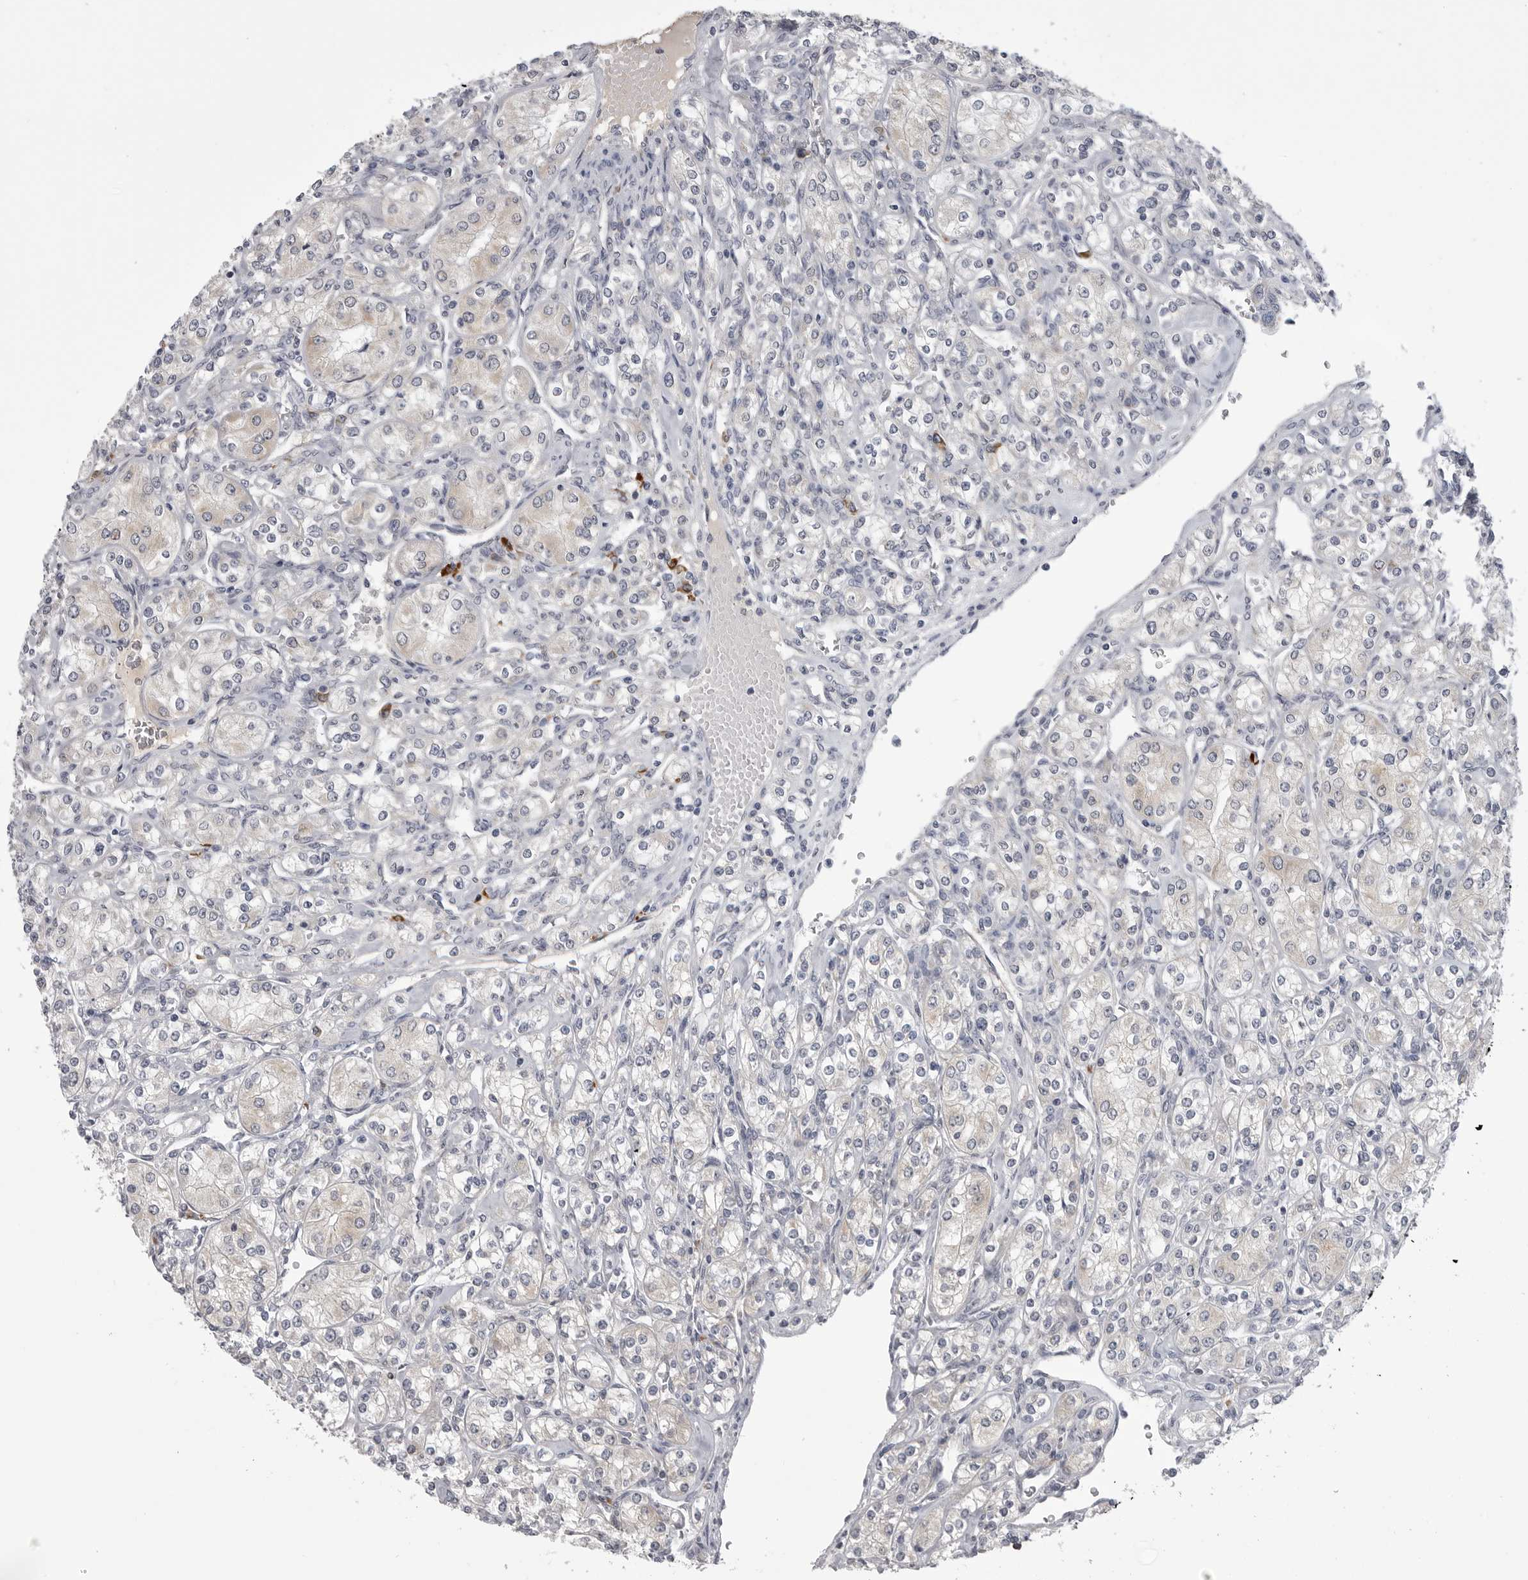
{"staining": {"intensity": "negative", "quantity": "none", "location": "none"}, "tissue": "renal cancer", "cell_type": "Tumor cells", "image_type": "cancer", "snomed": [{"axis": "morphology", "description": "Adenocarcinoma, NOS"}, {"axis": "topography", "description": "Kidney"}], "caption": "This is an IHC micrograph of human renal cancer. There is no staining in tumor cells.", "gene": "FKBP2", "patient": {"sex": "male", "age": 77}}